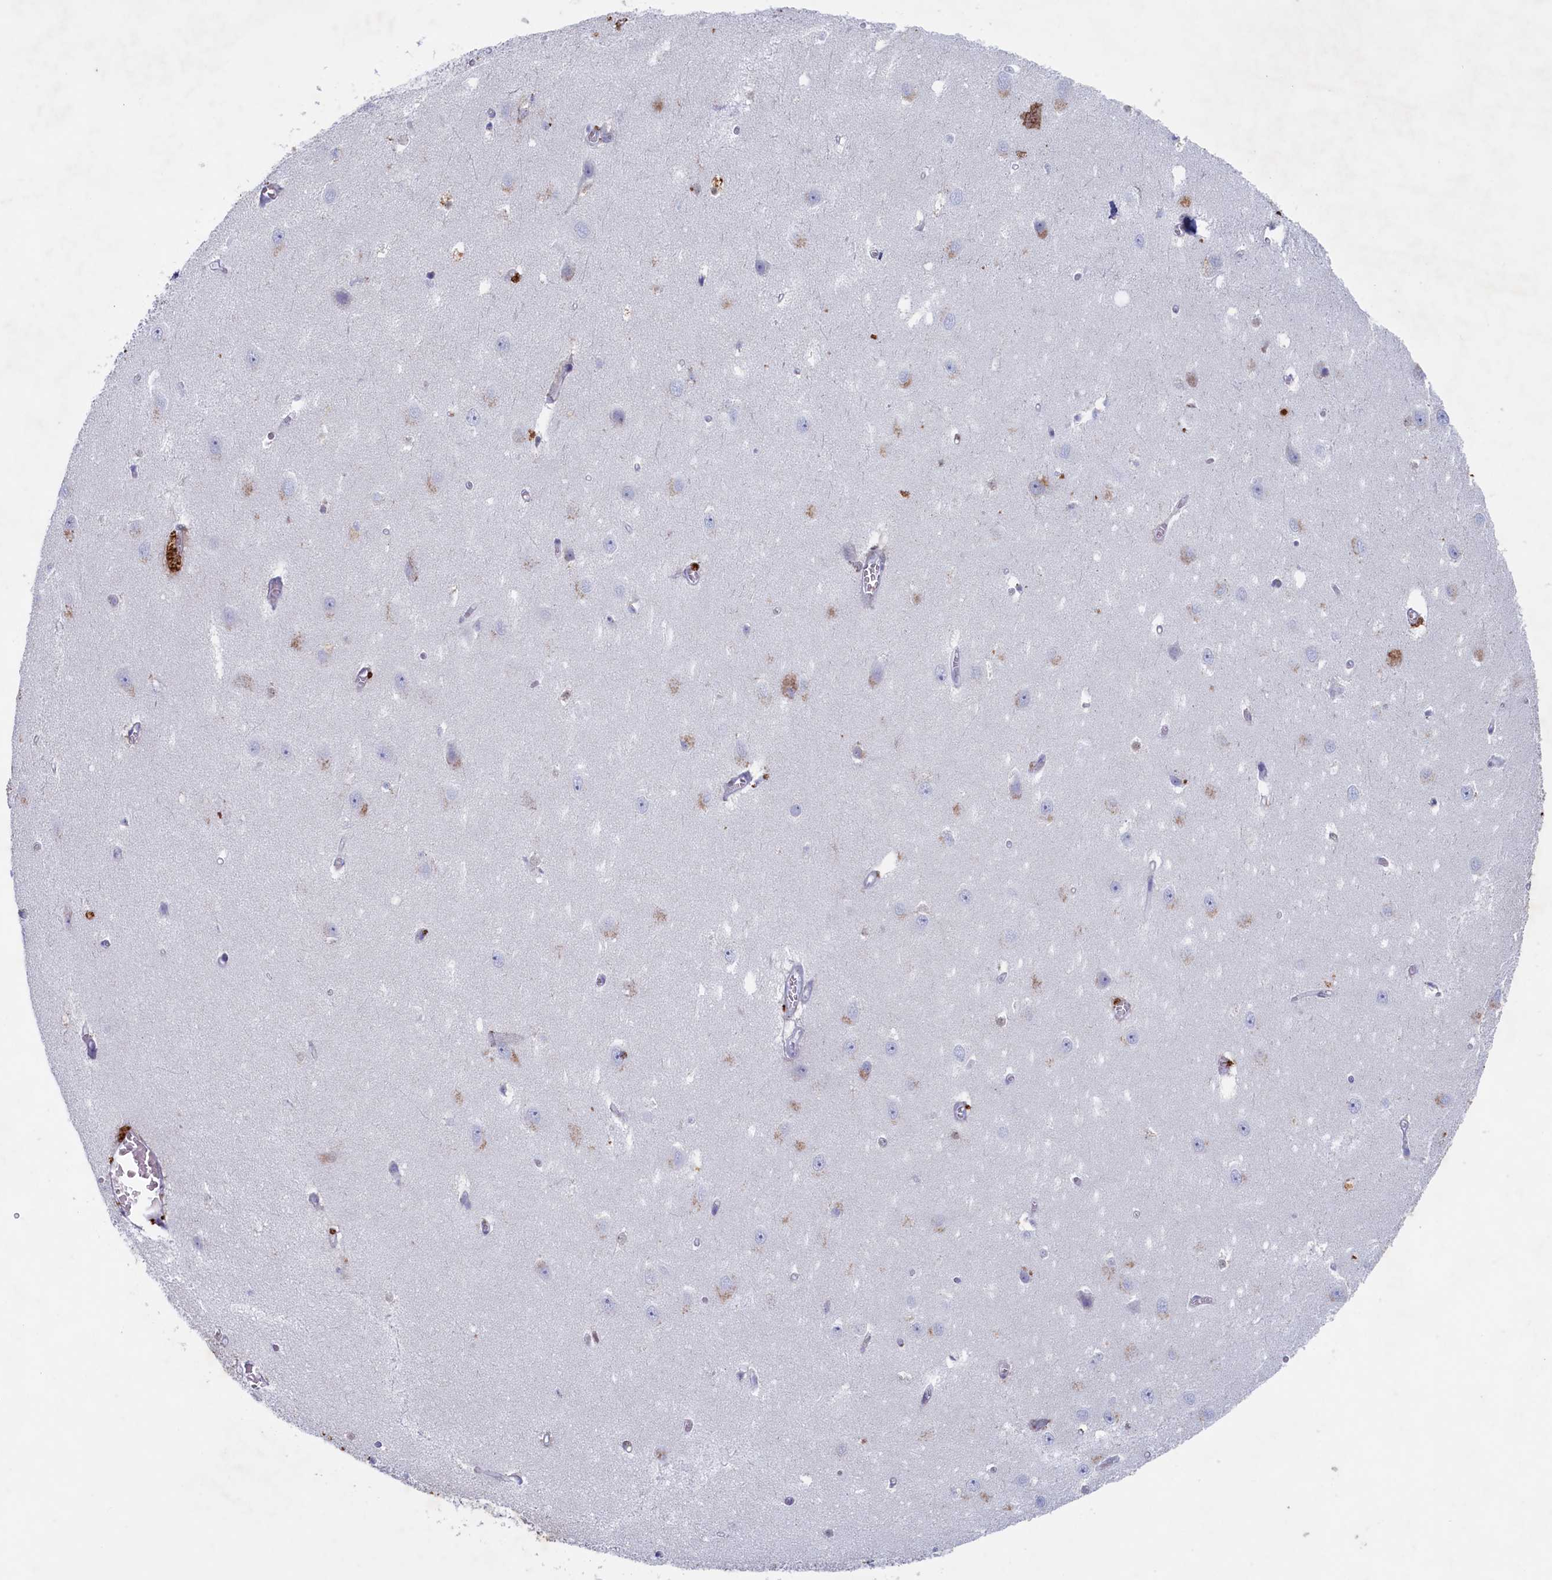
{"staining": {"intensity": "negative", "quantity": "none", "location": "none"}, "tissue": "hippocampus", "cell_type": "Glial cells", "image_type": "normal", "snomed": [{"axis": "morphology", "description": "Normal tissue, NOS"}, {"axis": "topography", "description": "Hippocampus"}], "caption": "High power microscopy image of an immunohistochemistry photomicrograph of benign hippocampus, revealing no significant expression in glial cells.", "gene": "WDR76", "patient": {"sex": "female", "age": 64}}